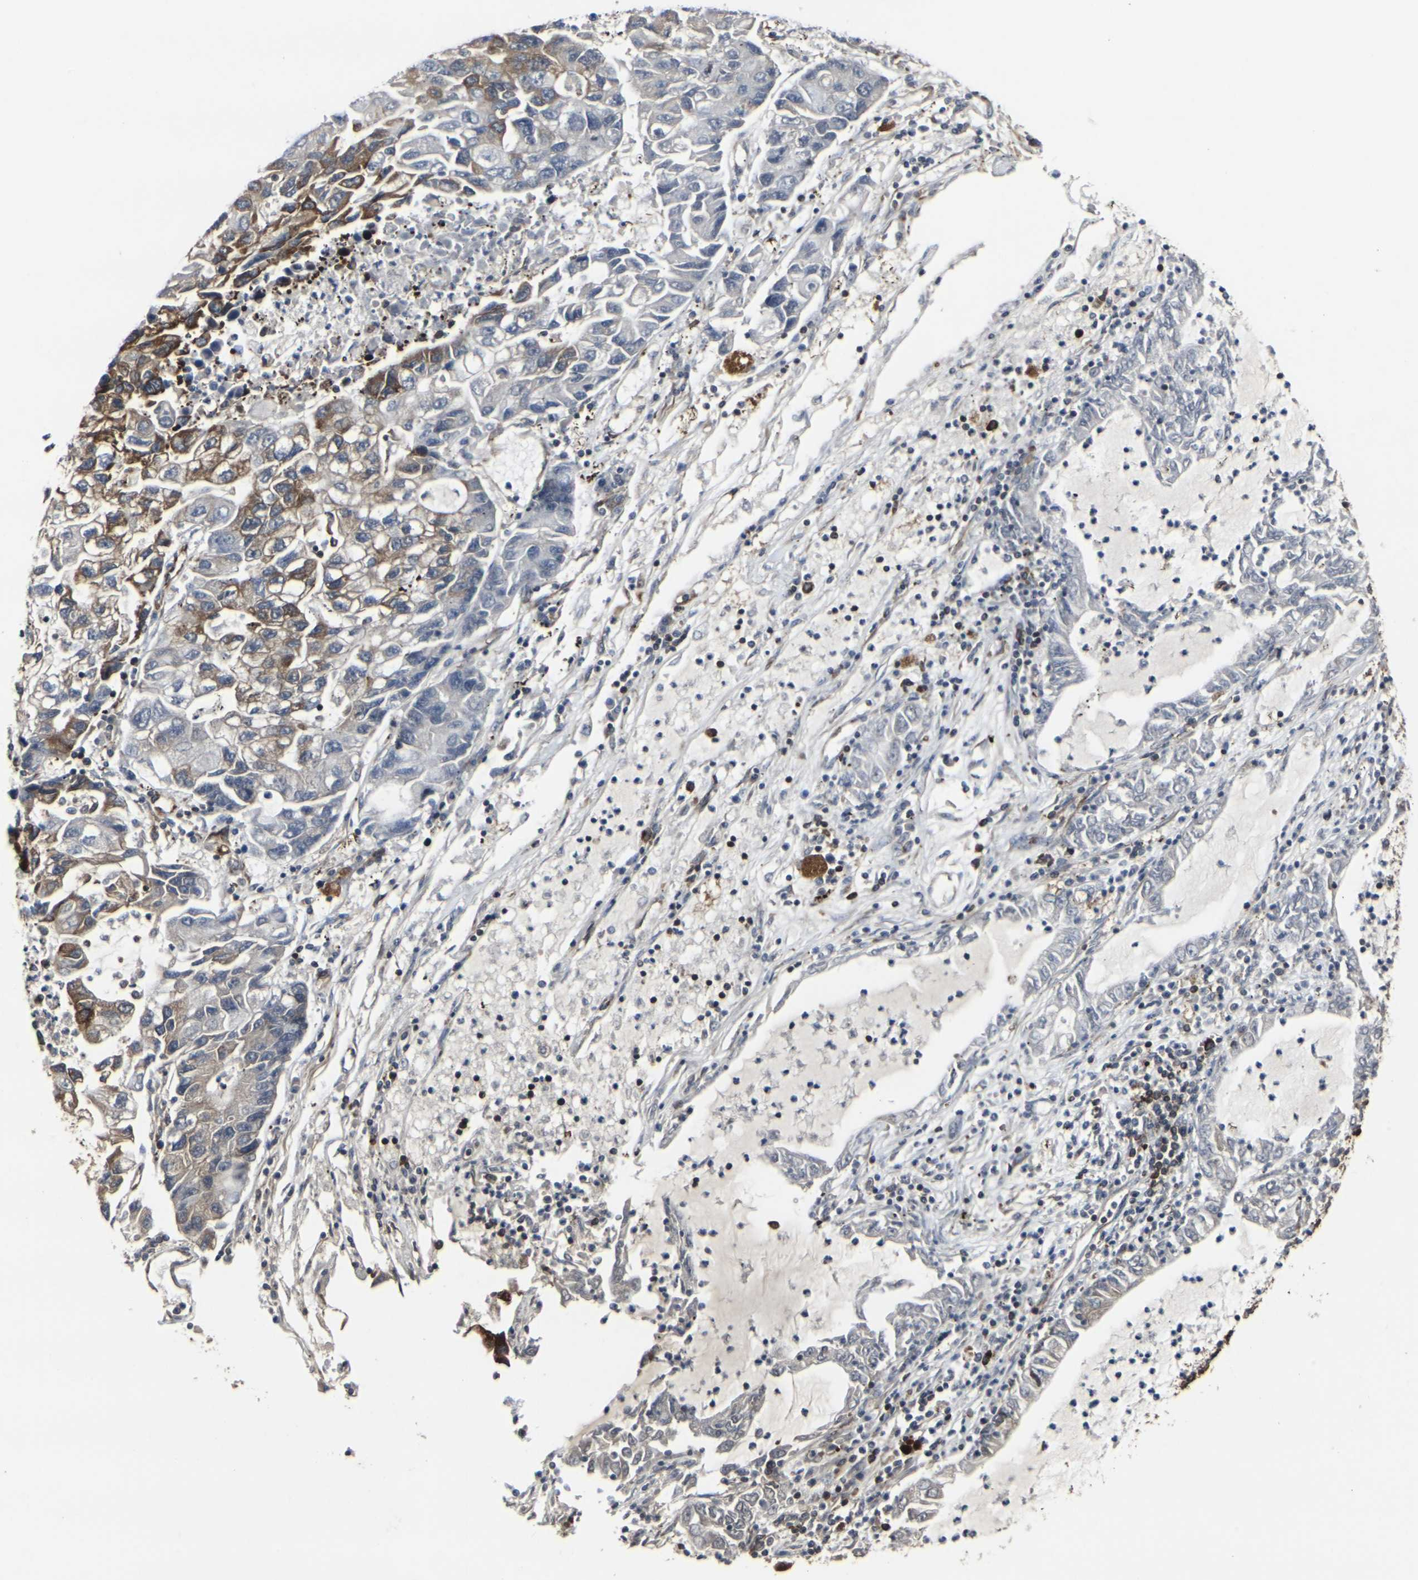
{"staining": {"intensity": "strong", "quantity": "25%-75%", "location": "cytoplasmic/membranous"}, "tissue": "lung cancer", "cell_type": "Tumor cells", "image_type": "cancer", "snomed": [{"axis": "morphology", "description": "Adenocarcinoma, NOS"}, {"axis": "topography", "description": "Lung"}], "caption": "A brown stain highlights strong cytoplasmic/membranous positivity of a protein in adenocarcinoma (lung) tumor cells. (Brightfield microscopy of DAB IHC at high magnification).", "gene": "MARCHF2", "patient": {"sex": "female", "age": 51}}